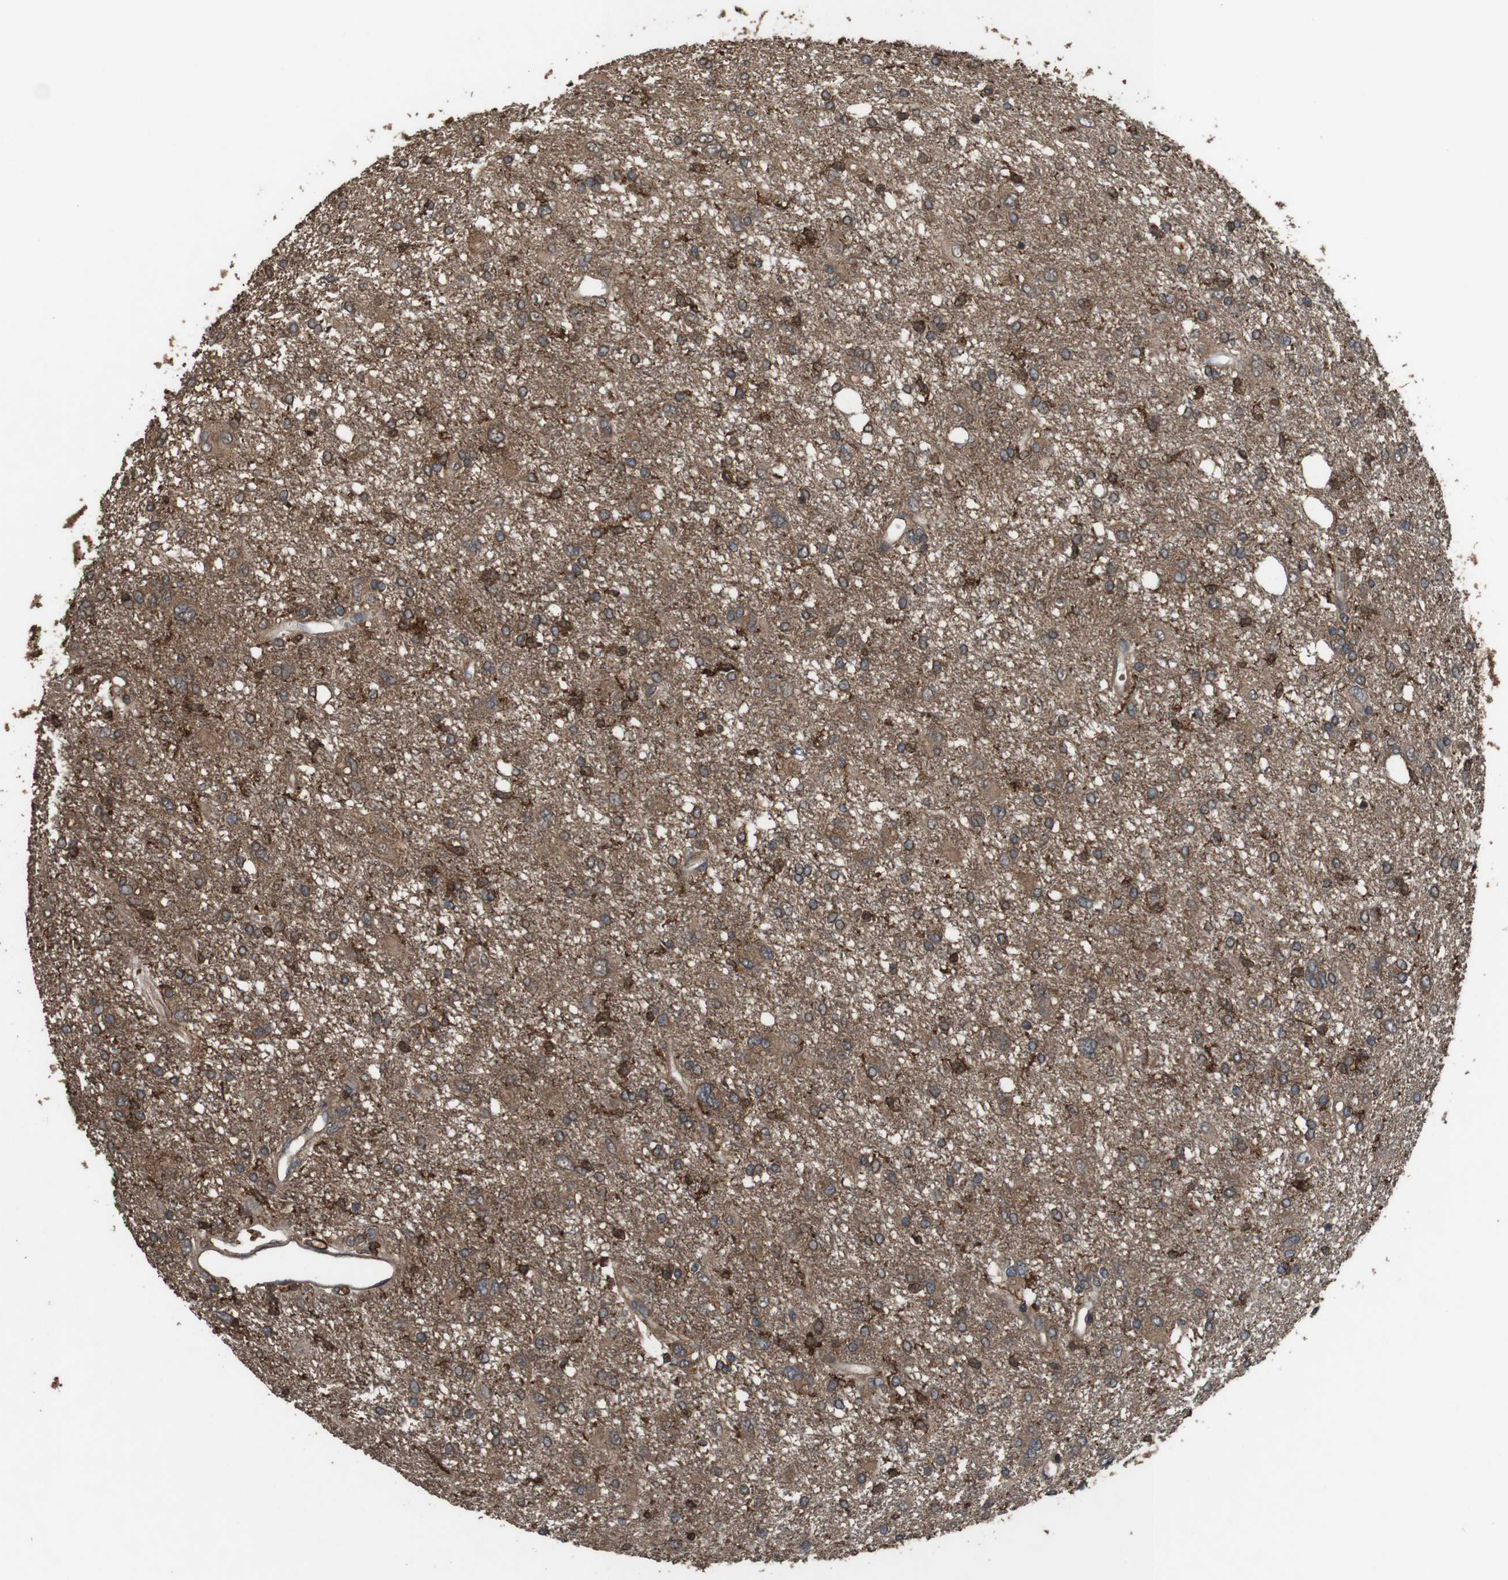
{"staining": {"intensity": "moderate", "quantity": "25%-75%", "location": "cytoplasmic/membranous"}, "tissue": "glioma", "cell_type": "Tumor cells", "image_type": "cancer", "snomed": [{"axis": "morphology", "description": "Glioma, malignant, High grade"}, {"axis": "topography", "description": "Brain"}], "caption": "A brown stain shows moderate cytoplasmic/membranous expression of a protein in human high-grade glioma (malignant) tumor cells.", "gene": "BAG4", "patient": {"sex": "female", "age": 59}}